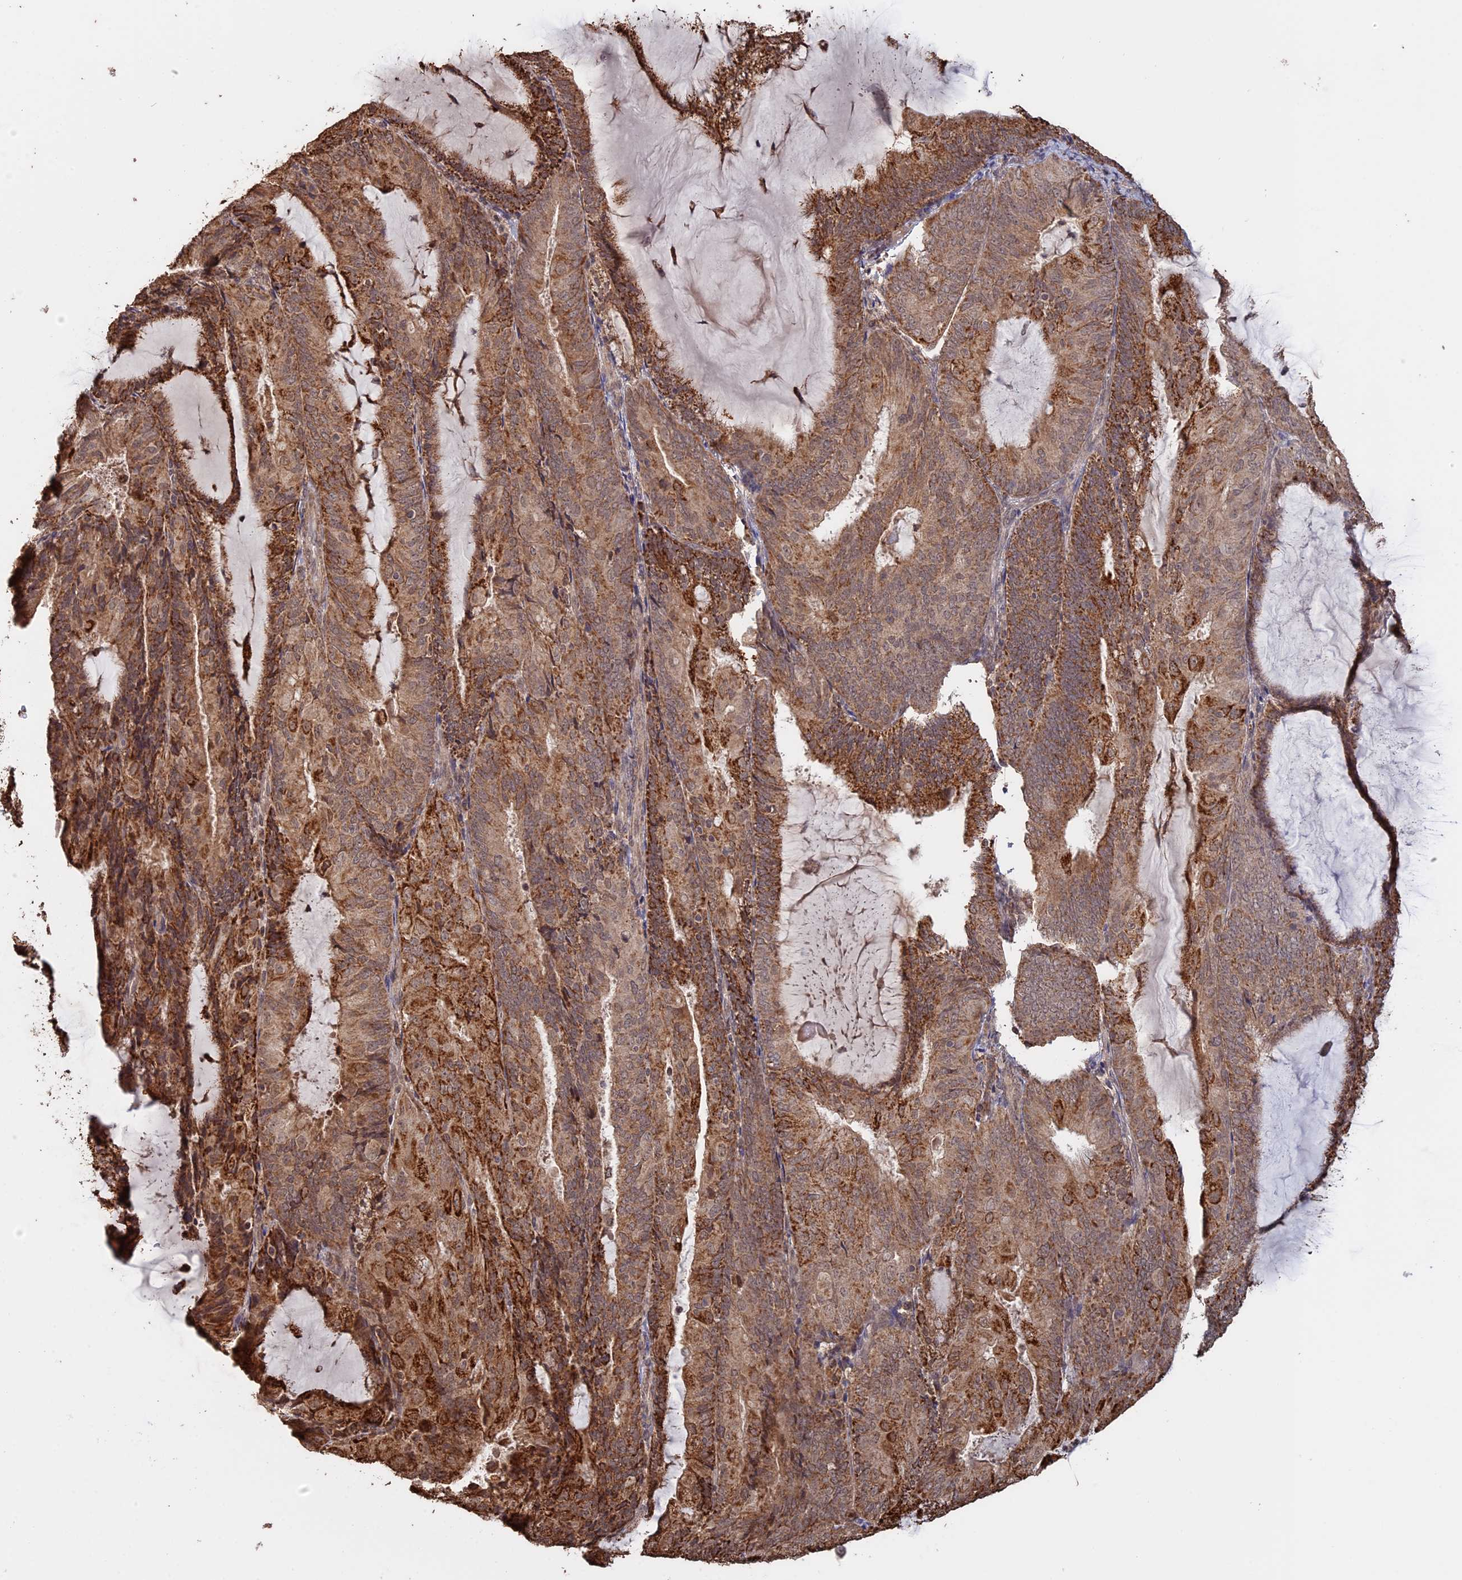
{"staining": {"intensity": "strong", "quantity": ">75%", "location": "cytoplasmic/membranous"}, "tissue": "endometrial cancer", "cell_type": "Tumor cells", "image_type": "cancer", "snomed": [{"axis": "morphology", "description": "Adenocarcinoma, NOS"}, {"axis": "topography", "description": "Endometrium"}], "caption": "Immunohistochemical staining of adenocarcinoma (endometrial) demonstrates high levels of strong cytoplasmic/membranous protein staining in about >75% of tumor cells.", "gene": "FAM210B", "patient": {"sex": "female", "age": 81}}